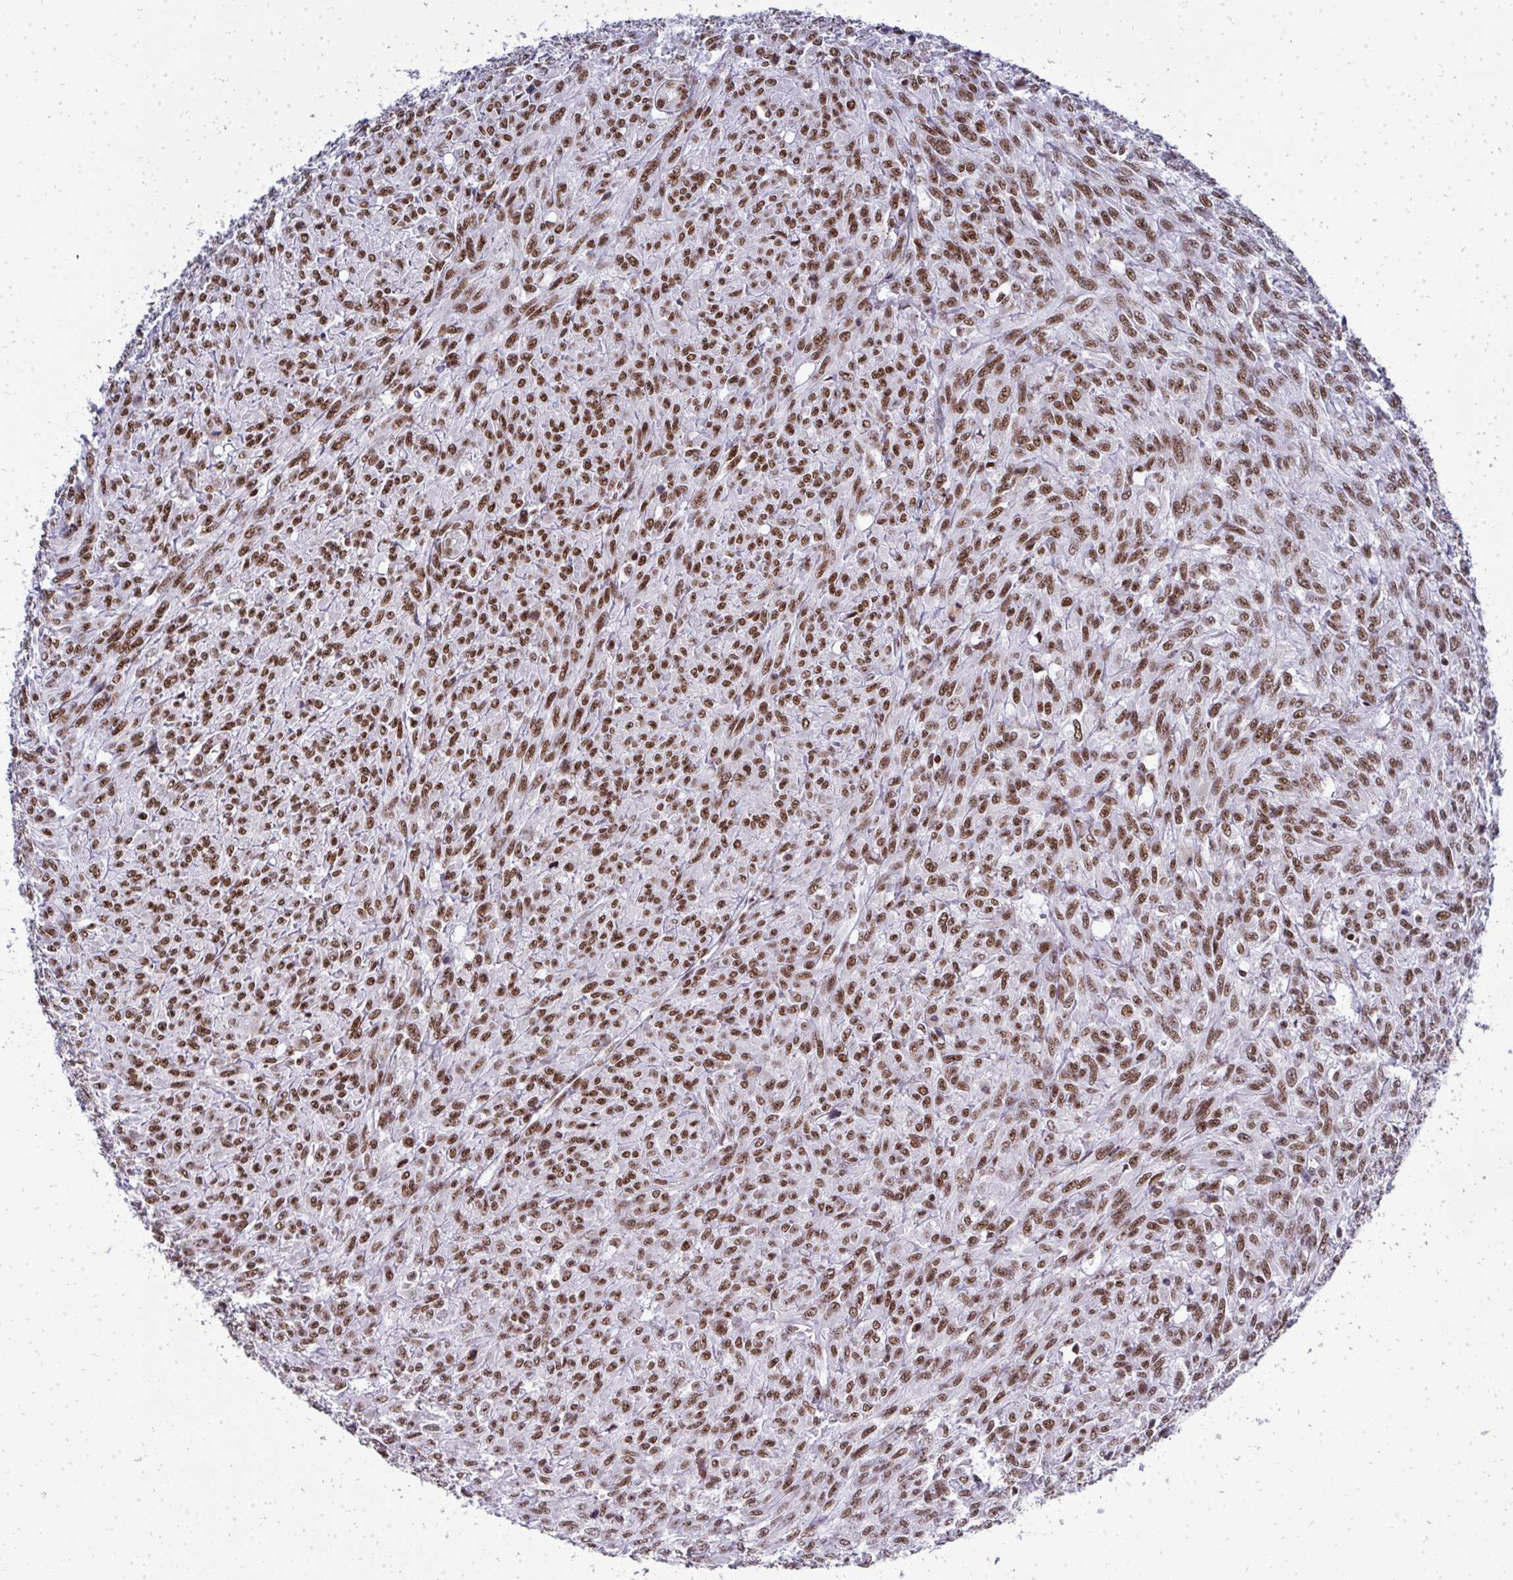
{"staining": {"intensity": "moderate", "quantity": ">75%", "location": "nuclear"}, "tissue": "renal cancer", "cell_type": "Tumor cells", "image_type": "cancer", "snomed": [{"axis": "morphology", "description": "Adenocarcinoma, NOS"}, {"axis": "topography", "description": "Kidney"}], "caption": "The histopathology image displays immunohistochemical staining of renal cancer. There is moderate nuclear positivity is identified in about >75% of tumor cells.", "gene": "SIRT7", "patient": {"sex": "male", "age": 58}}